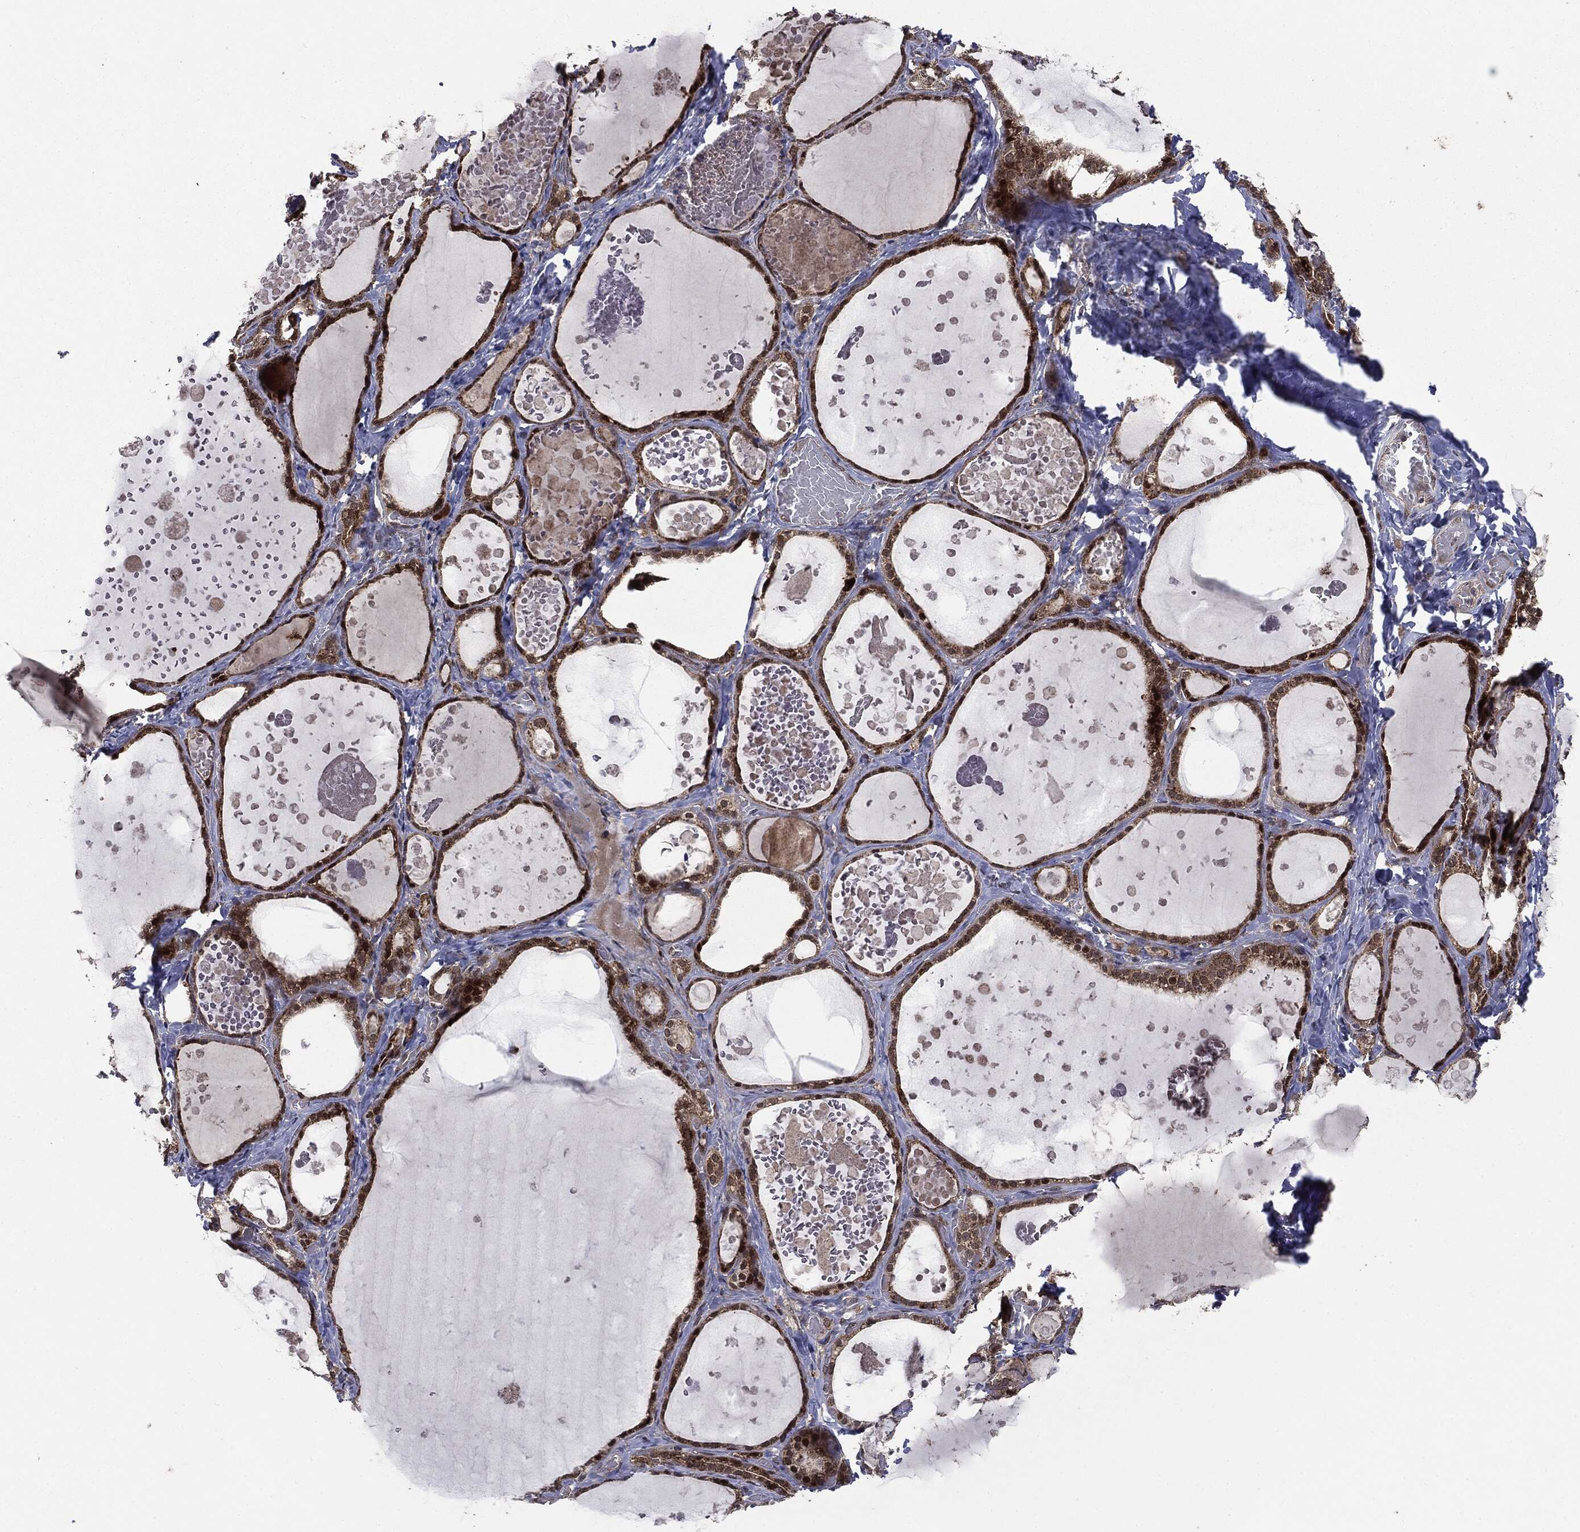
{"staining": {"intensity": "moderate", "quantity": ">75%", "location": "cytoplasmic/membranous,nuclear"}, "tissue": "thyroid gland", "cell_type": "Glandular cells", "image_type": "normal", "snomed": [{"axis": "morphology", "description": "Normal tissue, NOS"}, {"axis": "topography", "description": "Thyroid gland"}], "caption": "Moderate cytoplasmic/membranous,nuclear protein staining is appreciated in approximately >75% of glandular cells in thyroid gland. (DAB IHC with brightfield microscopy, high magnification).", "gene": "PTPA", "patient": {"sex": "female", "age": 56}}